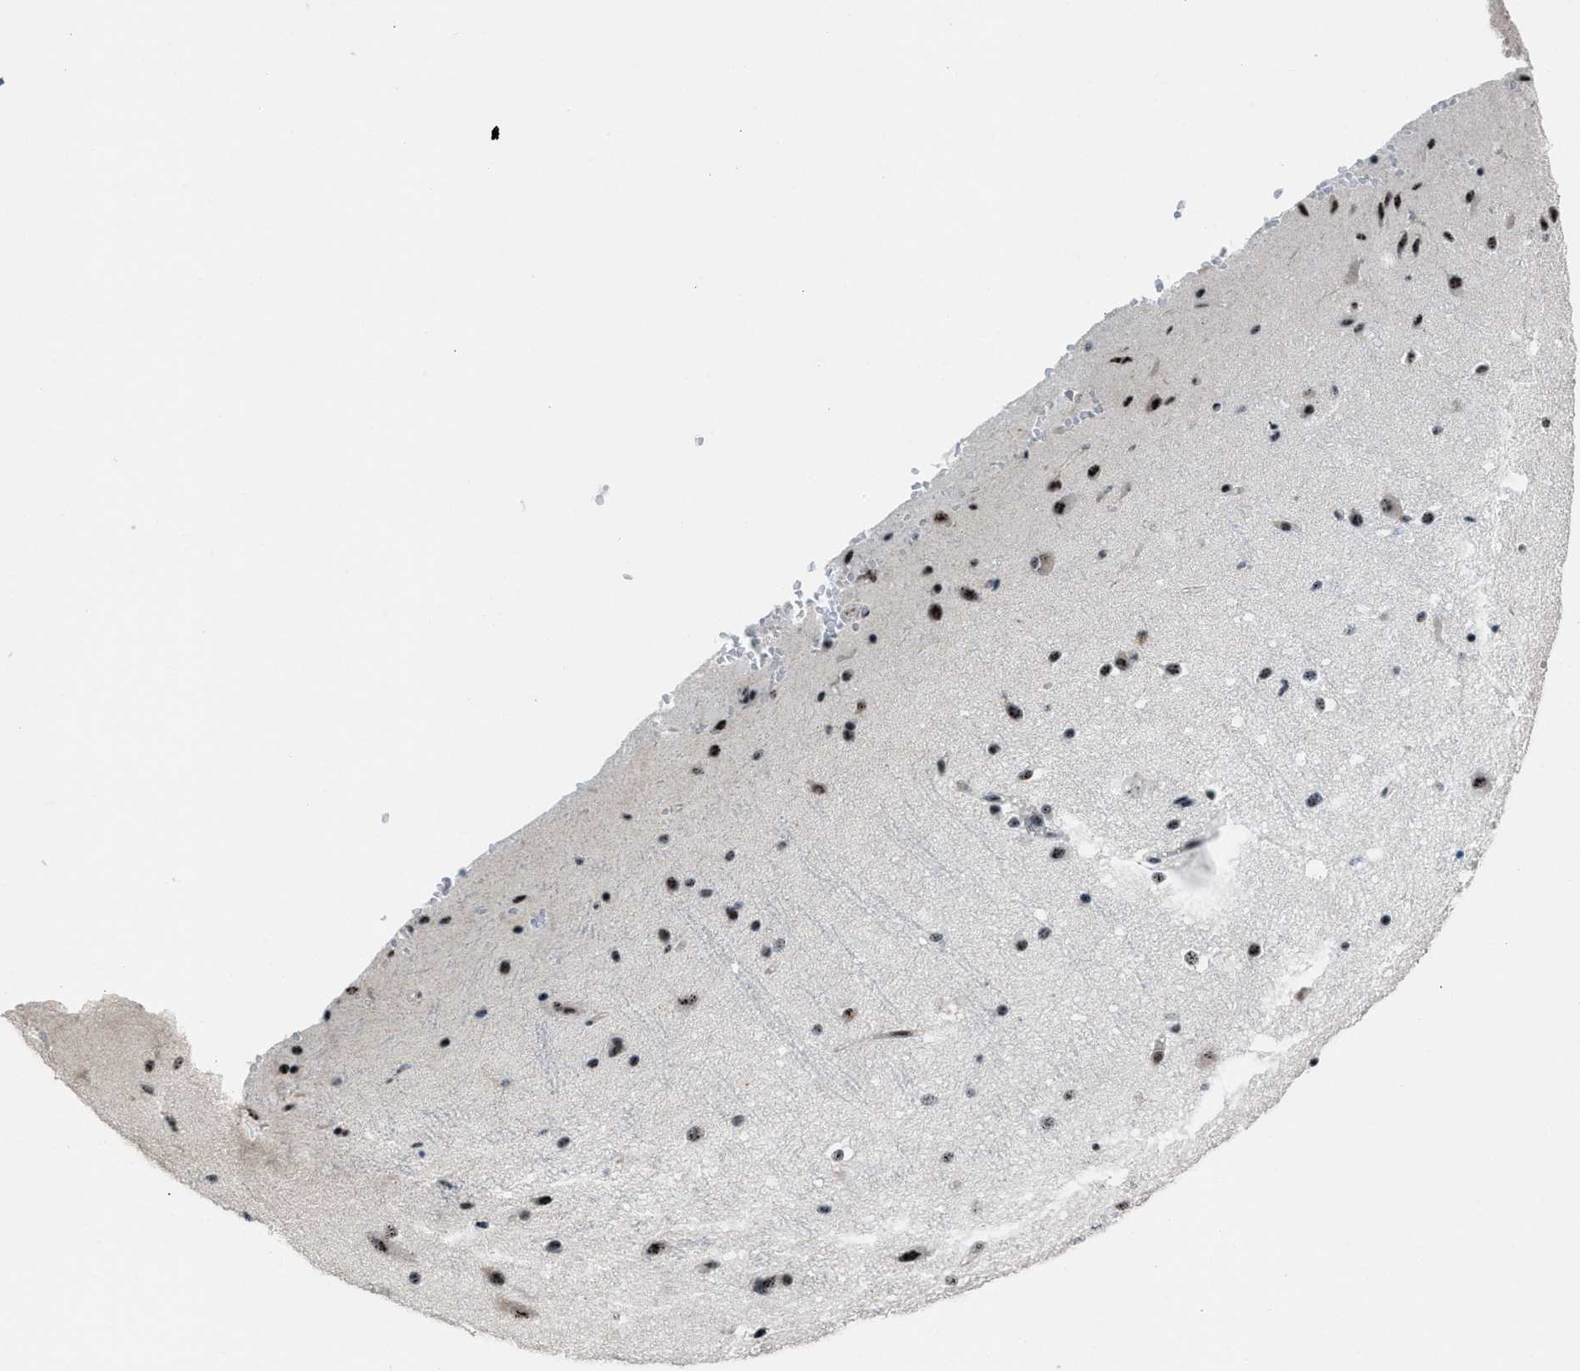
{"staining": {"intensity": "negative", "quantity": "none", "location": "none"}, "tissue": "cerebral cortex", "cell_type": "Endothelial cells", "image_type": "normal", "snomed": [{"axis": "morphology", "description": "Normal tissue, NOS"}, {"axis": "morphology", "description": "Developmental malformation"}, {"axis": "topography", "description": "Cerebral cortex"}], "caption": "Endothelial cells show no significant staining in normal cerebral cortex. (DAB immunohistochemistry with hematoxylin counter stain).", "gene": "CENPP", "patient": {"sex": "female", "age": 30}}